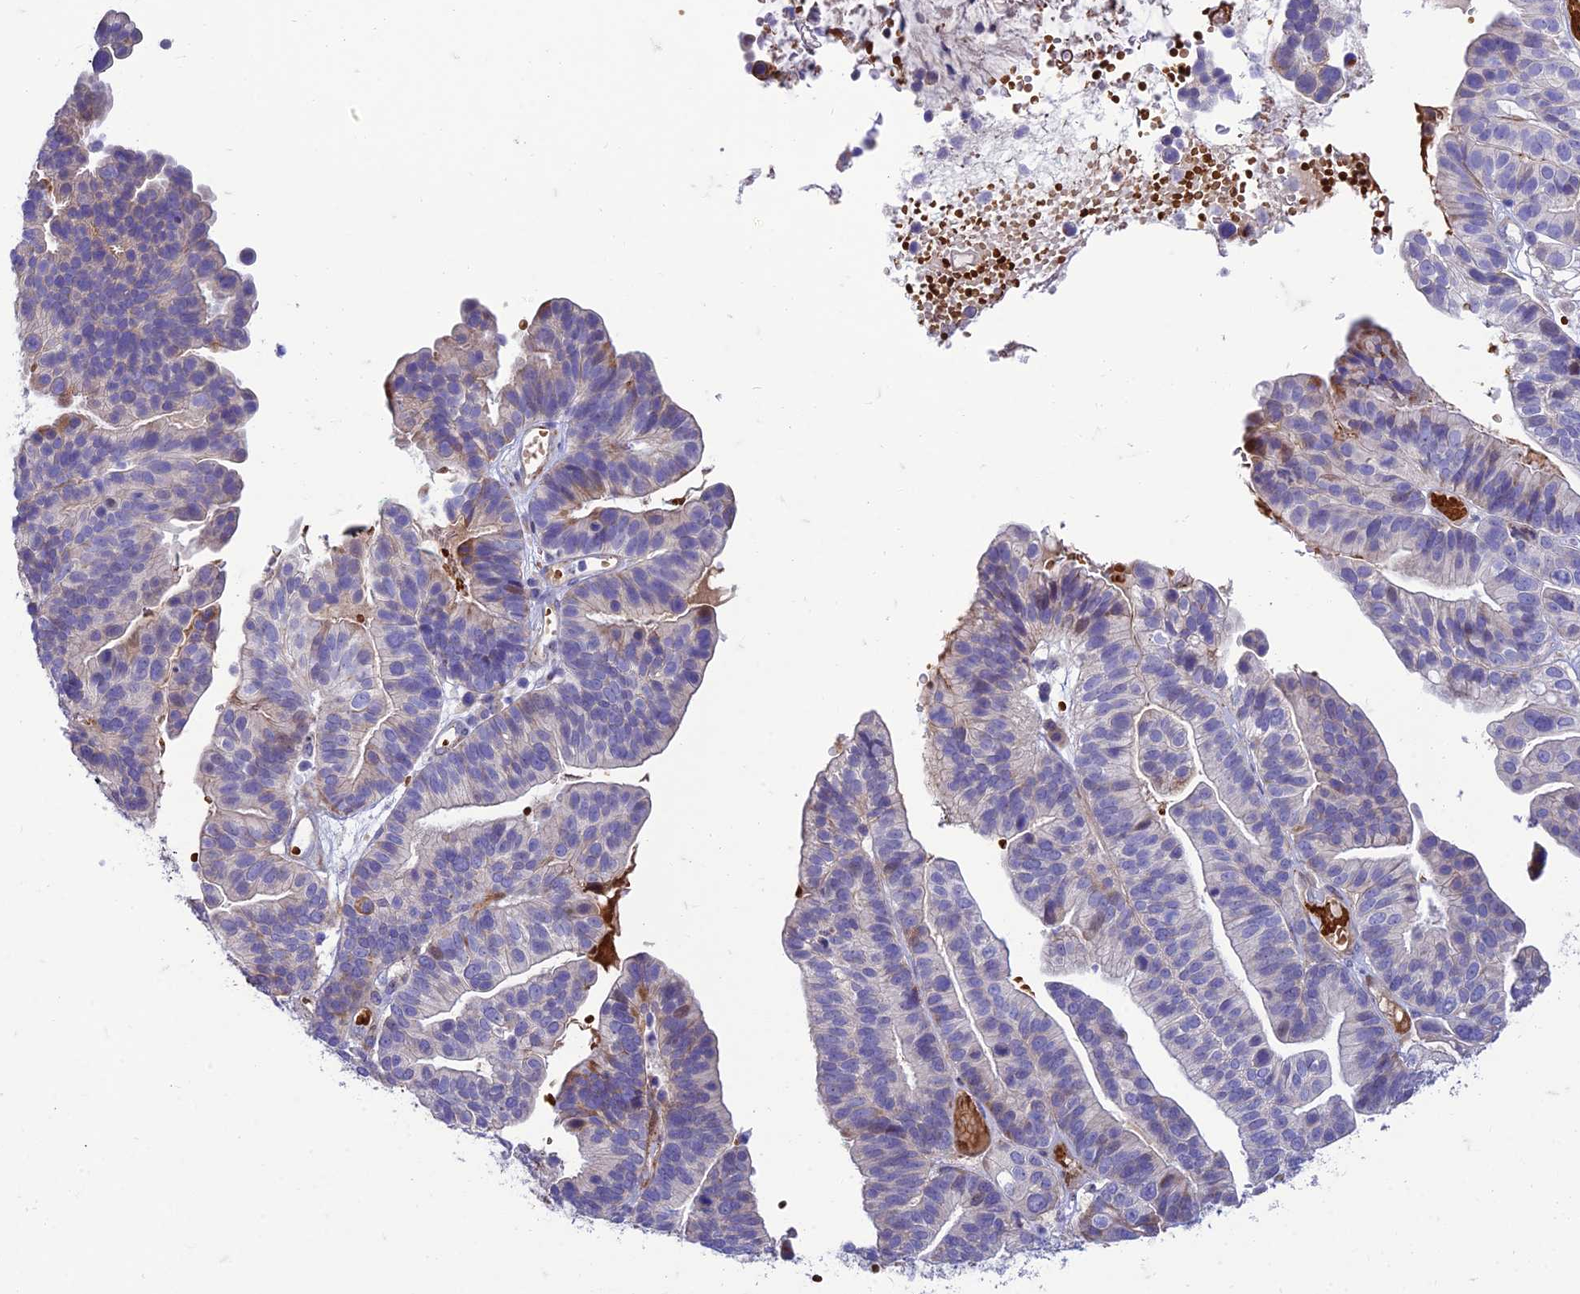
{"staining": {"intensity": "negative", "quantity": "none", "location": "none"}, "tissue": "ovarian cancer", "cell_type": "Tumor cells", "image_type": "cancer", "snomed": [{"axis": "morphology", "description": "Cystadenocarcinoma, serous, NOS"}, {"axis": "topography", "description": "Ovary"}], "caption": "This is an IHC histopathology image of human serous cystadenocarcinoma (ovarian). There is no staining in tumor cells.", "gene": "SEL1L3", "patient": {"sex": "female", "age": 56}}